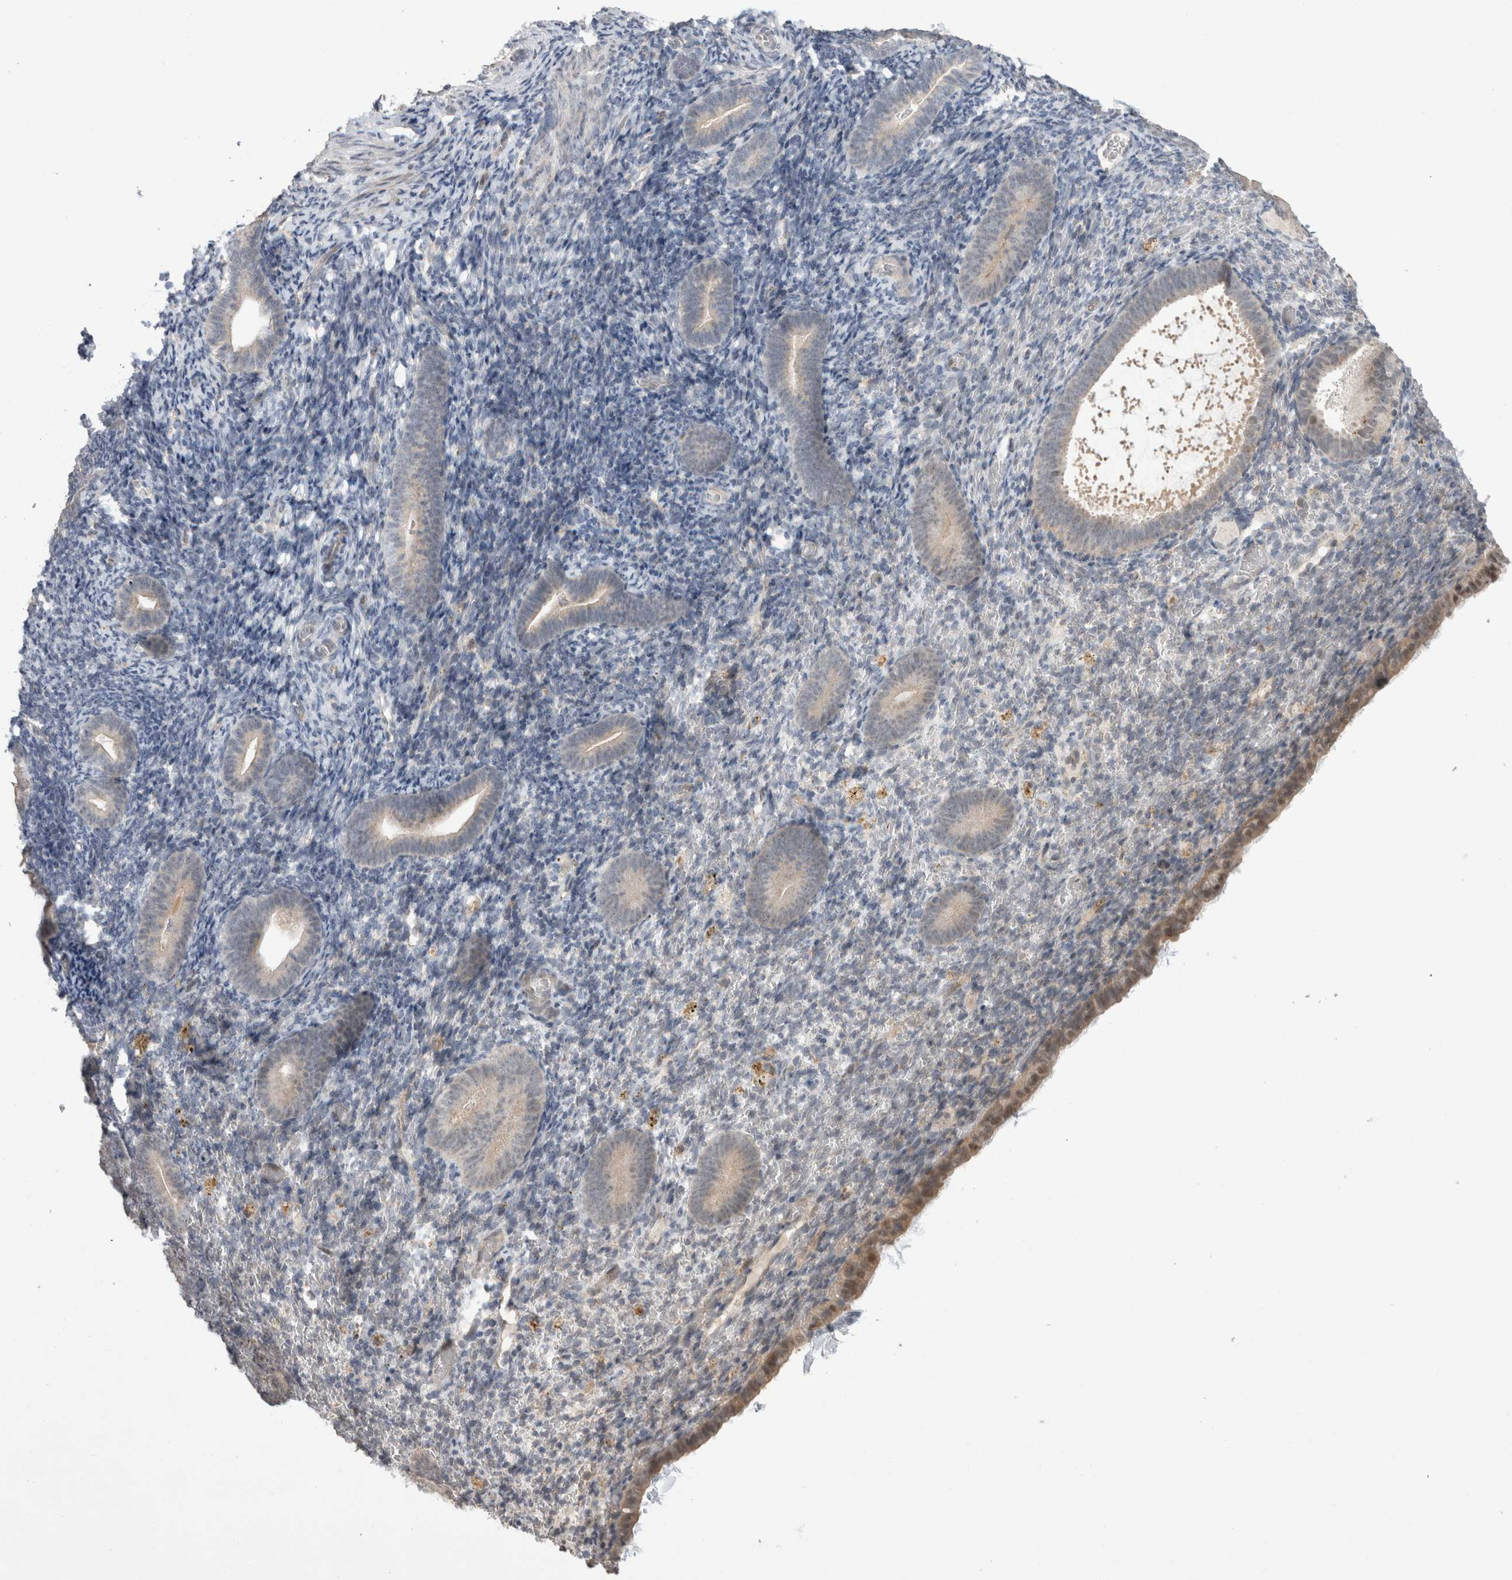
{"staining": {"intensity": "negative", "quantity": "none", "location": "none"}, "tissue": "endometrium", "cell_type": "Cells in endometrial stroma", "image_type": "normal", "snomed": [{"axis": "morphology", "description": "Normal tissue, NOS"}, {"axis": "topography", "description": "Endometrium"}], "caption": "An IHC photomicrograph of unremarkable endometrium is shown. There is no staining in cells in endometrial stroma of endometrium.", "gene": "MTBP", "patient": {"sex": "female", "age": 51}}